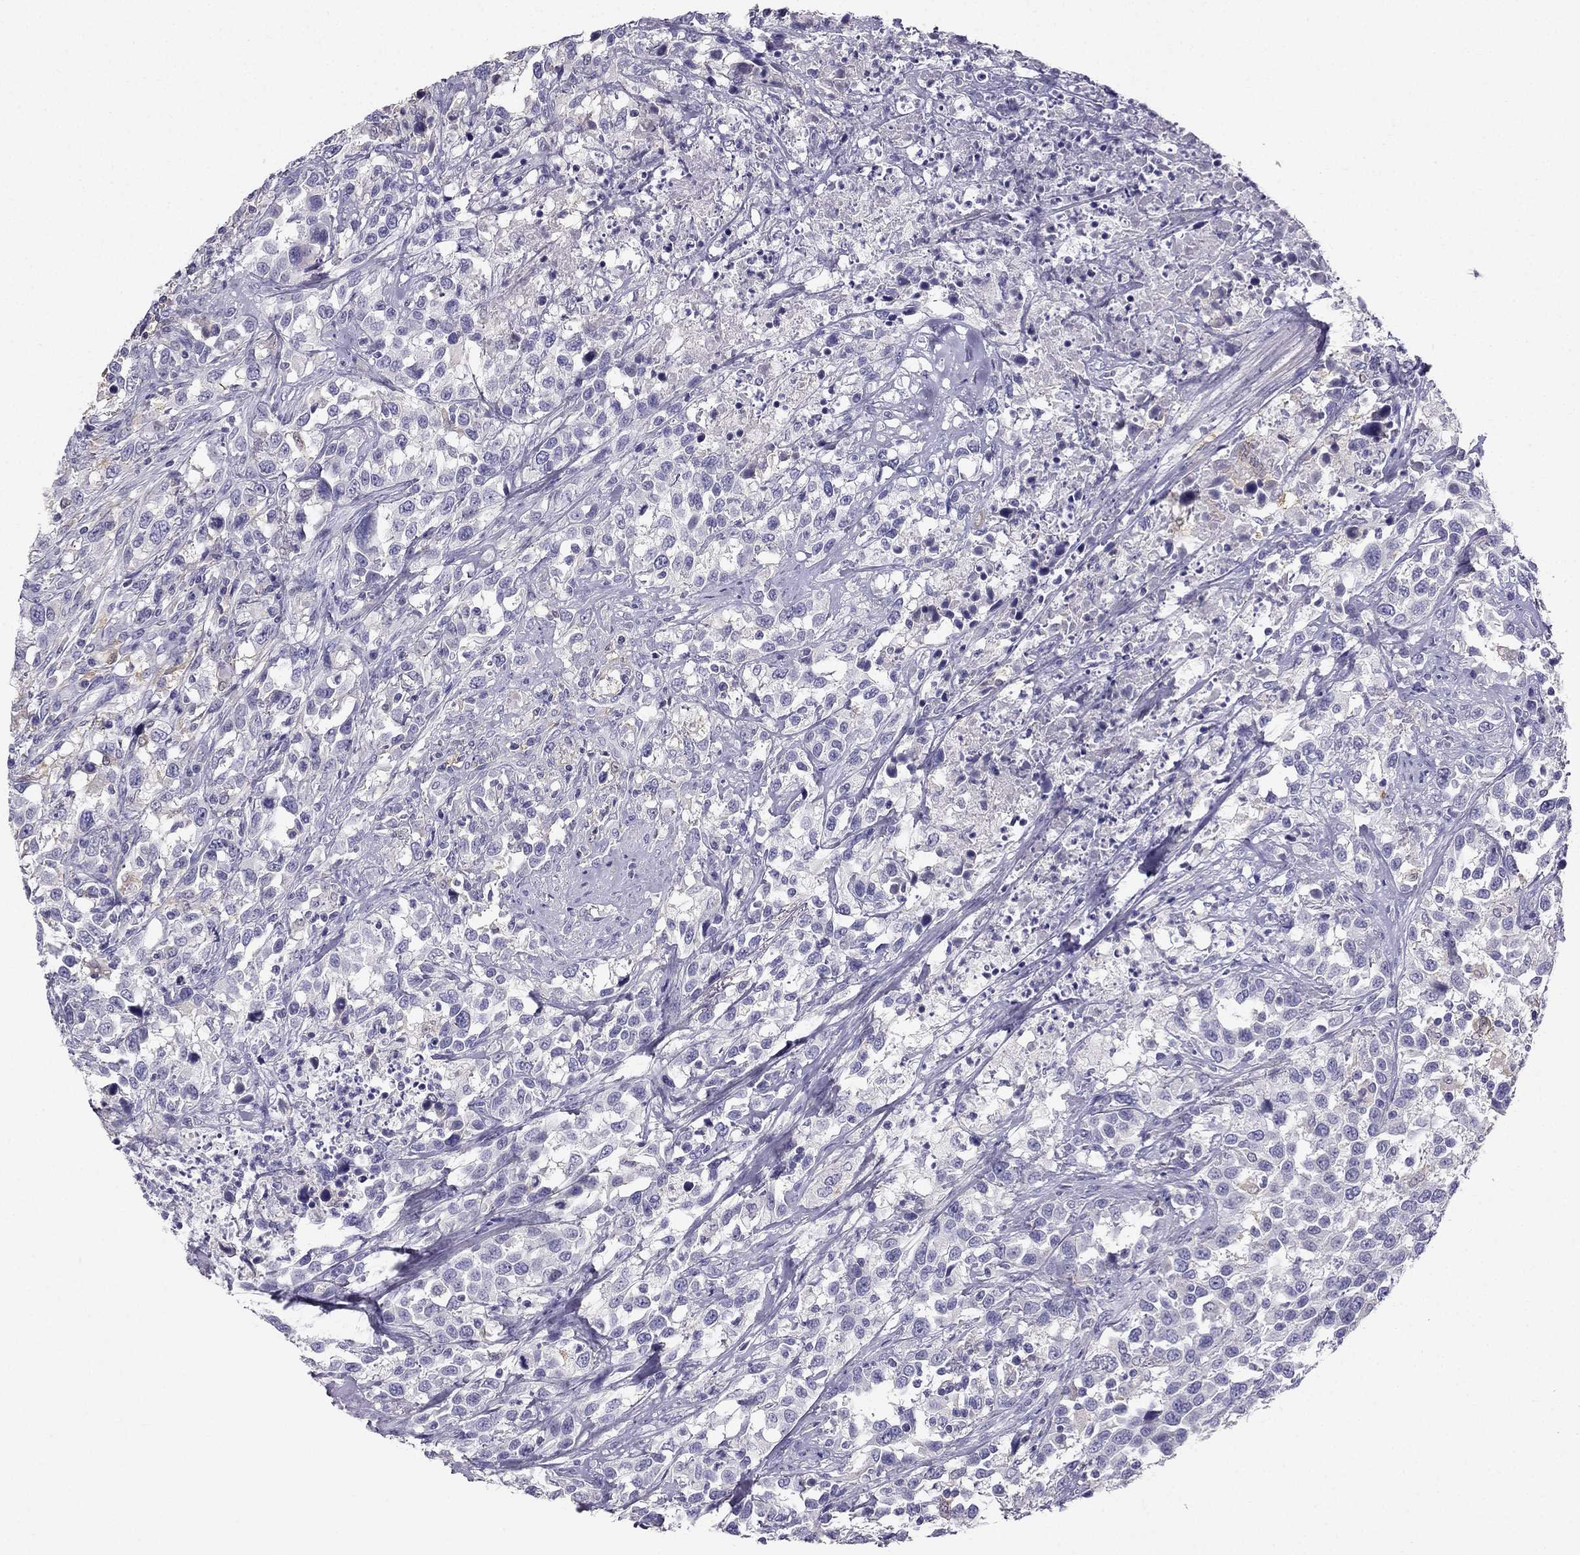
{"staining": {"intensity": "negative", "quantity": "none", "location": "none"}, "tissue": "urothelial cancer", "cell_type": "Tumor cells", "image_type": "cancer", "snomed": [{"axis": "morphology", "description": "Urothelial carcinoma, NOS"}, {"axis": "morphology", "description": "Urothelial carcinoma, High grade"}, {"axis": "topography", "description": "Urinary bladder"}], "caption": "Histopathology image shows no protein positivity in tumor cells of urothelial cancer tissue.", "gene": "LMTK3", "patient": {"sex": "female", "age": 64}}